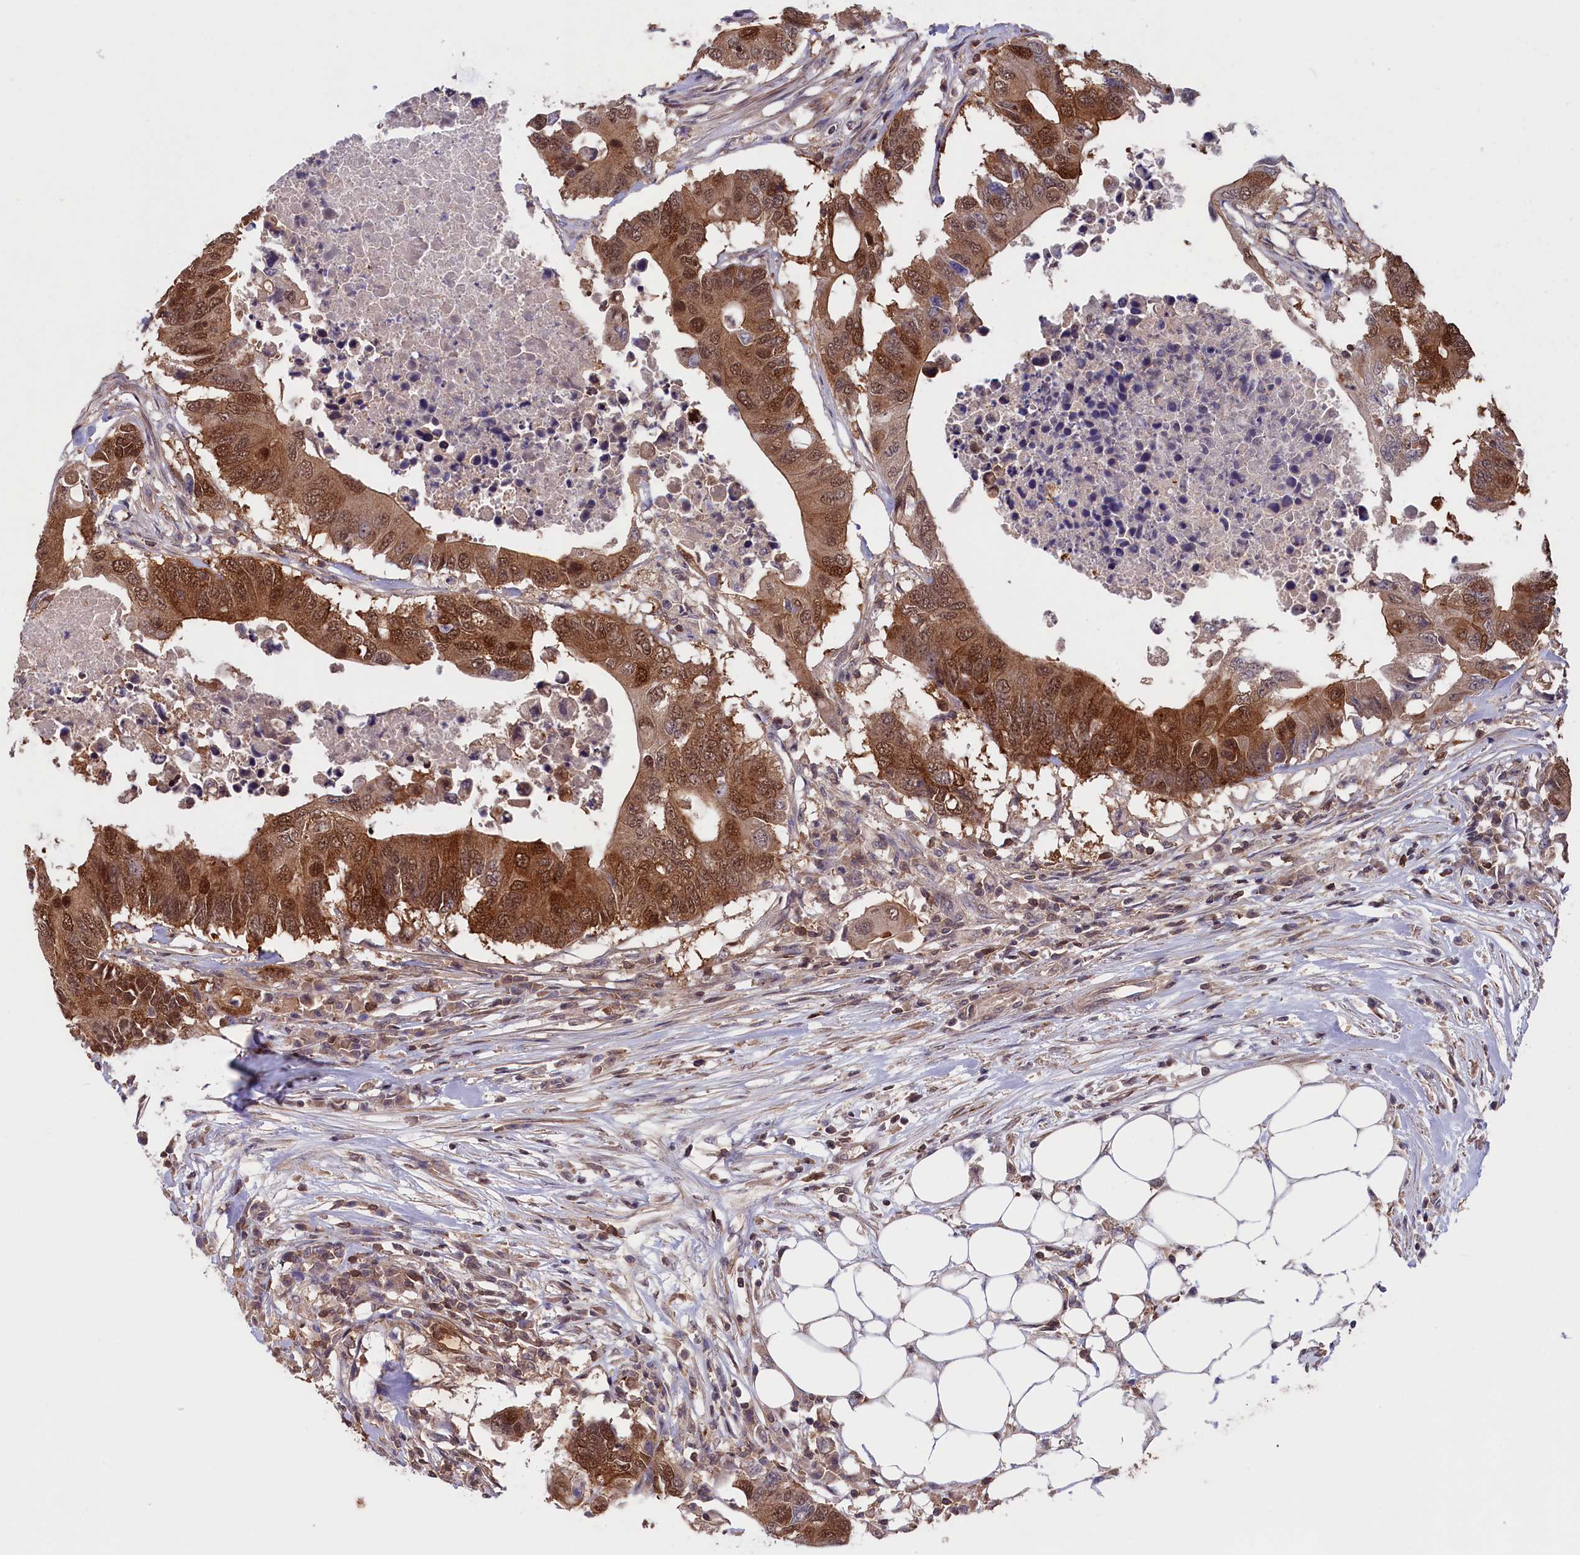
{"staining": {"intensity": "moderate", "quantity": ">75%", "location": "cytoplasmic/membranous,nuclear"}, "tissue": "colorectal cancer", "cell_type": "Tumor cells", "image_type": "cancer", "snomed": [{"axis": "morphology", "description": "Adenocarcinoma, NOS"}, {"axis": "topography", "description": "Colon"}], "caption": "Immunohistochemistry histopathology image of adenocarcinoma (colorectal) stained for a protein (brown), which reveals medium levels of moderate cytoplasmic/membranous and nuclear positivity in approximately >75% of tumor cells.", "gene": "JPT2", "patient": {"sex": "male", "age": 71}}